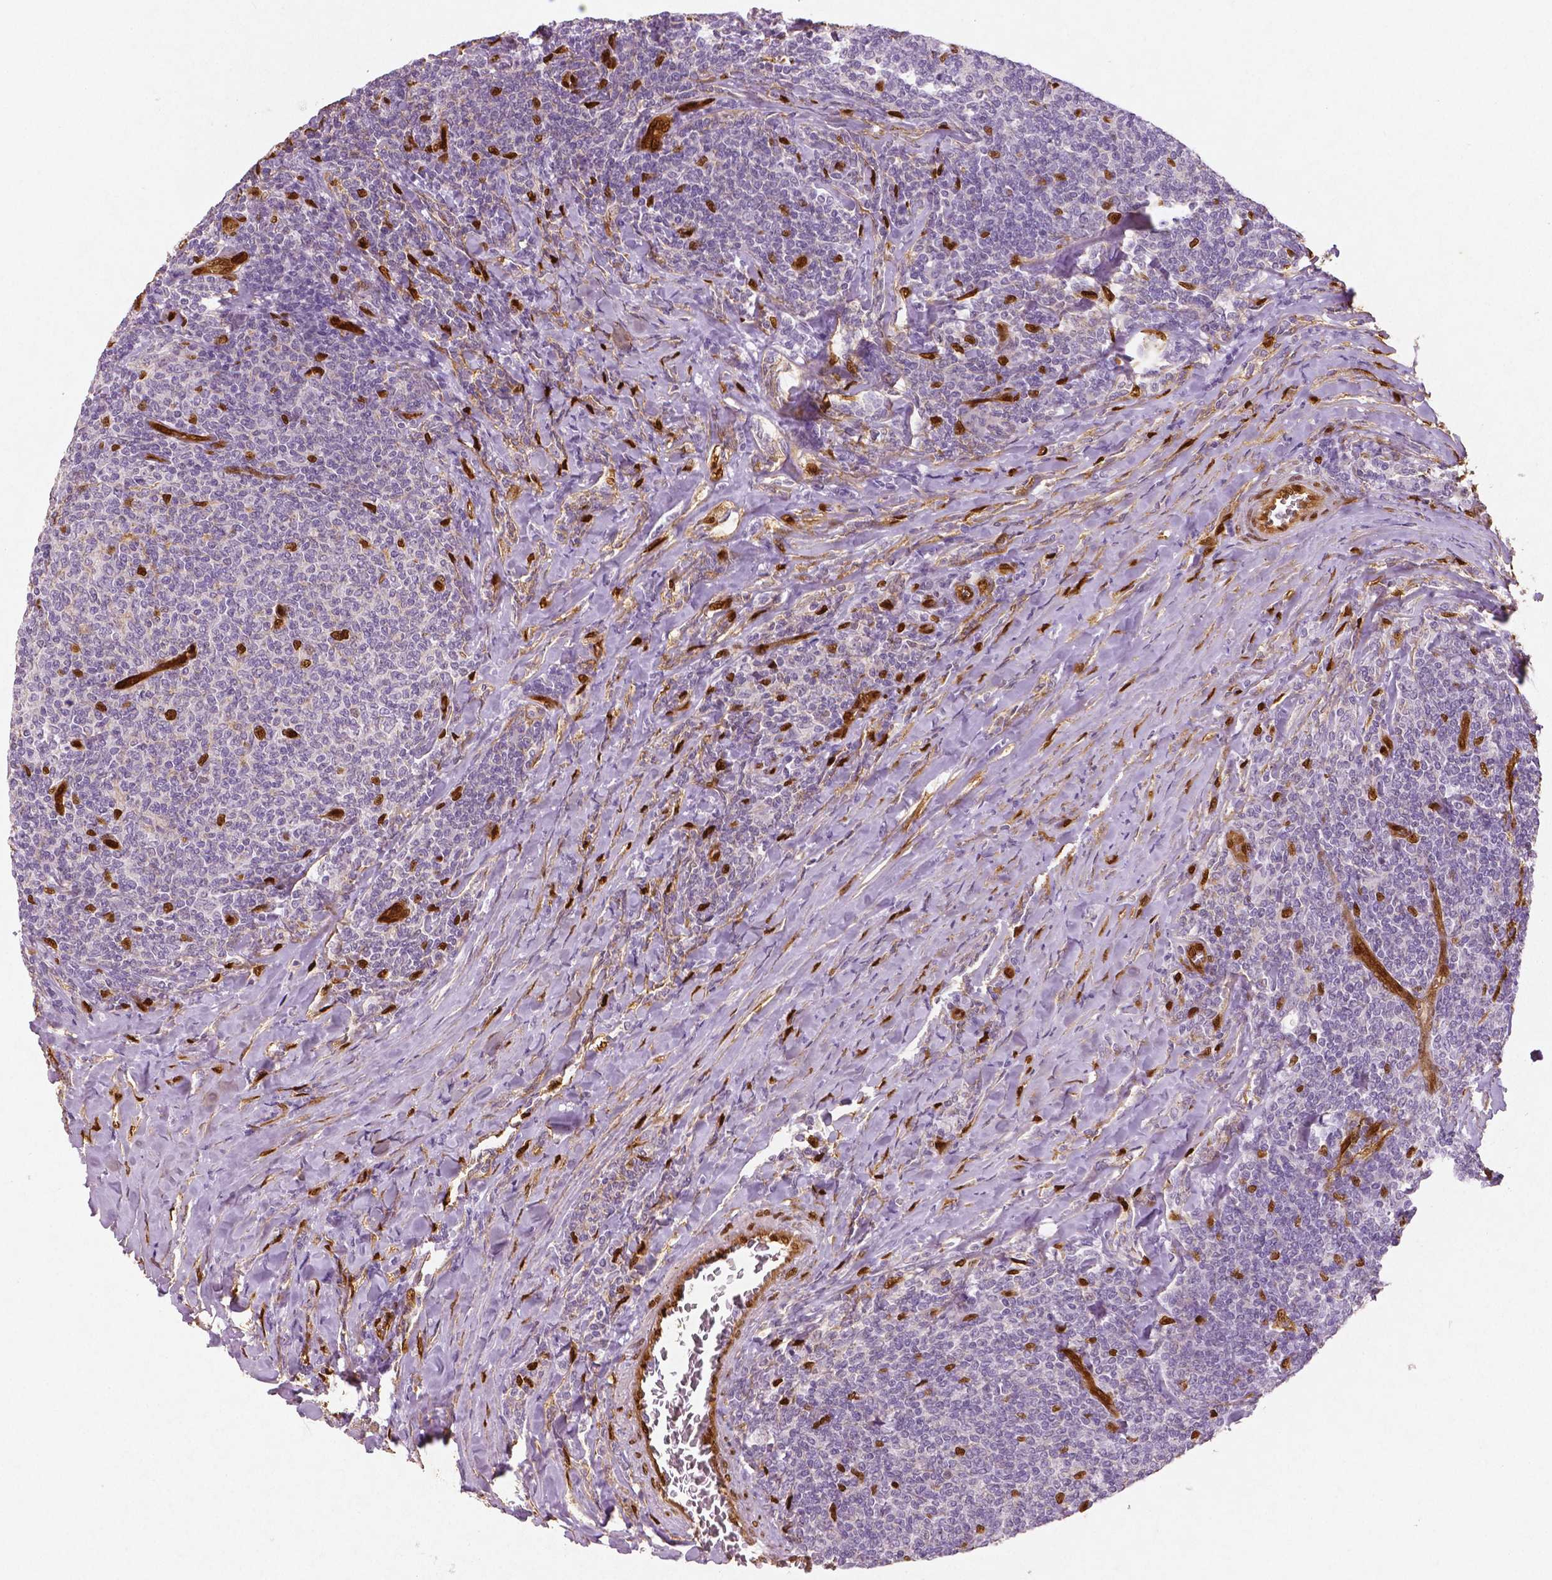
{"staining": {"intensity": "negative", "quantity": "none", "location": "none"}, "tissue": "lymphoma", "cell_type": "Tumor cells", "image_type": "cancer", "snomed": [{"axis": "morphology", "description": "Malignant lymphoma, non-Hodgkin's type, Low grade"}, {"axis": "topography", "description": "Lymph node"}], "caption": "Lymphoma stained for a protein using IHC reveals no positivity tumor cells.", "gene": "WWTR1", "patient": {"sex": "male", "age": 52}}